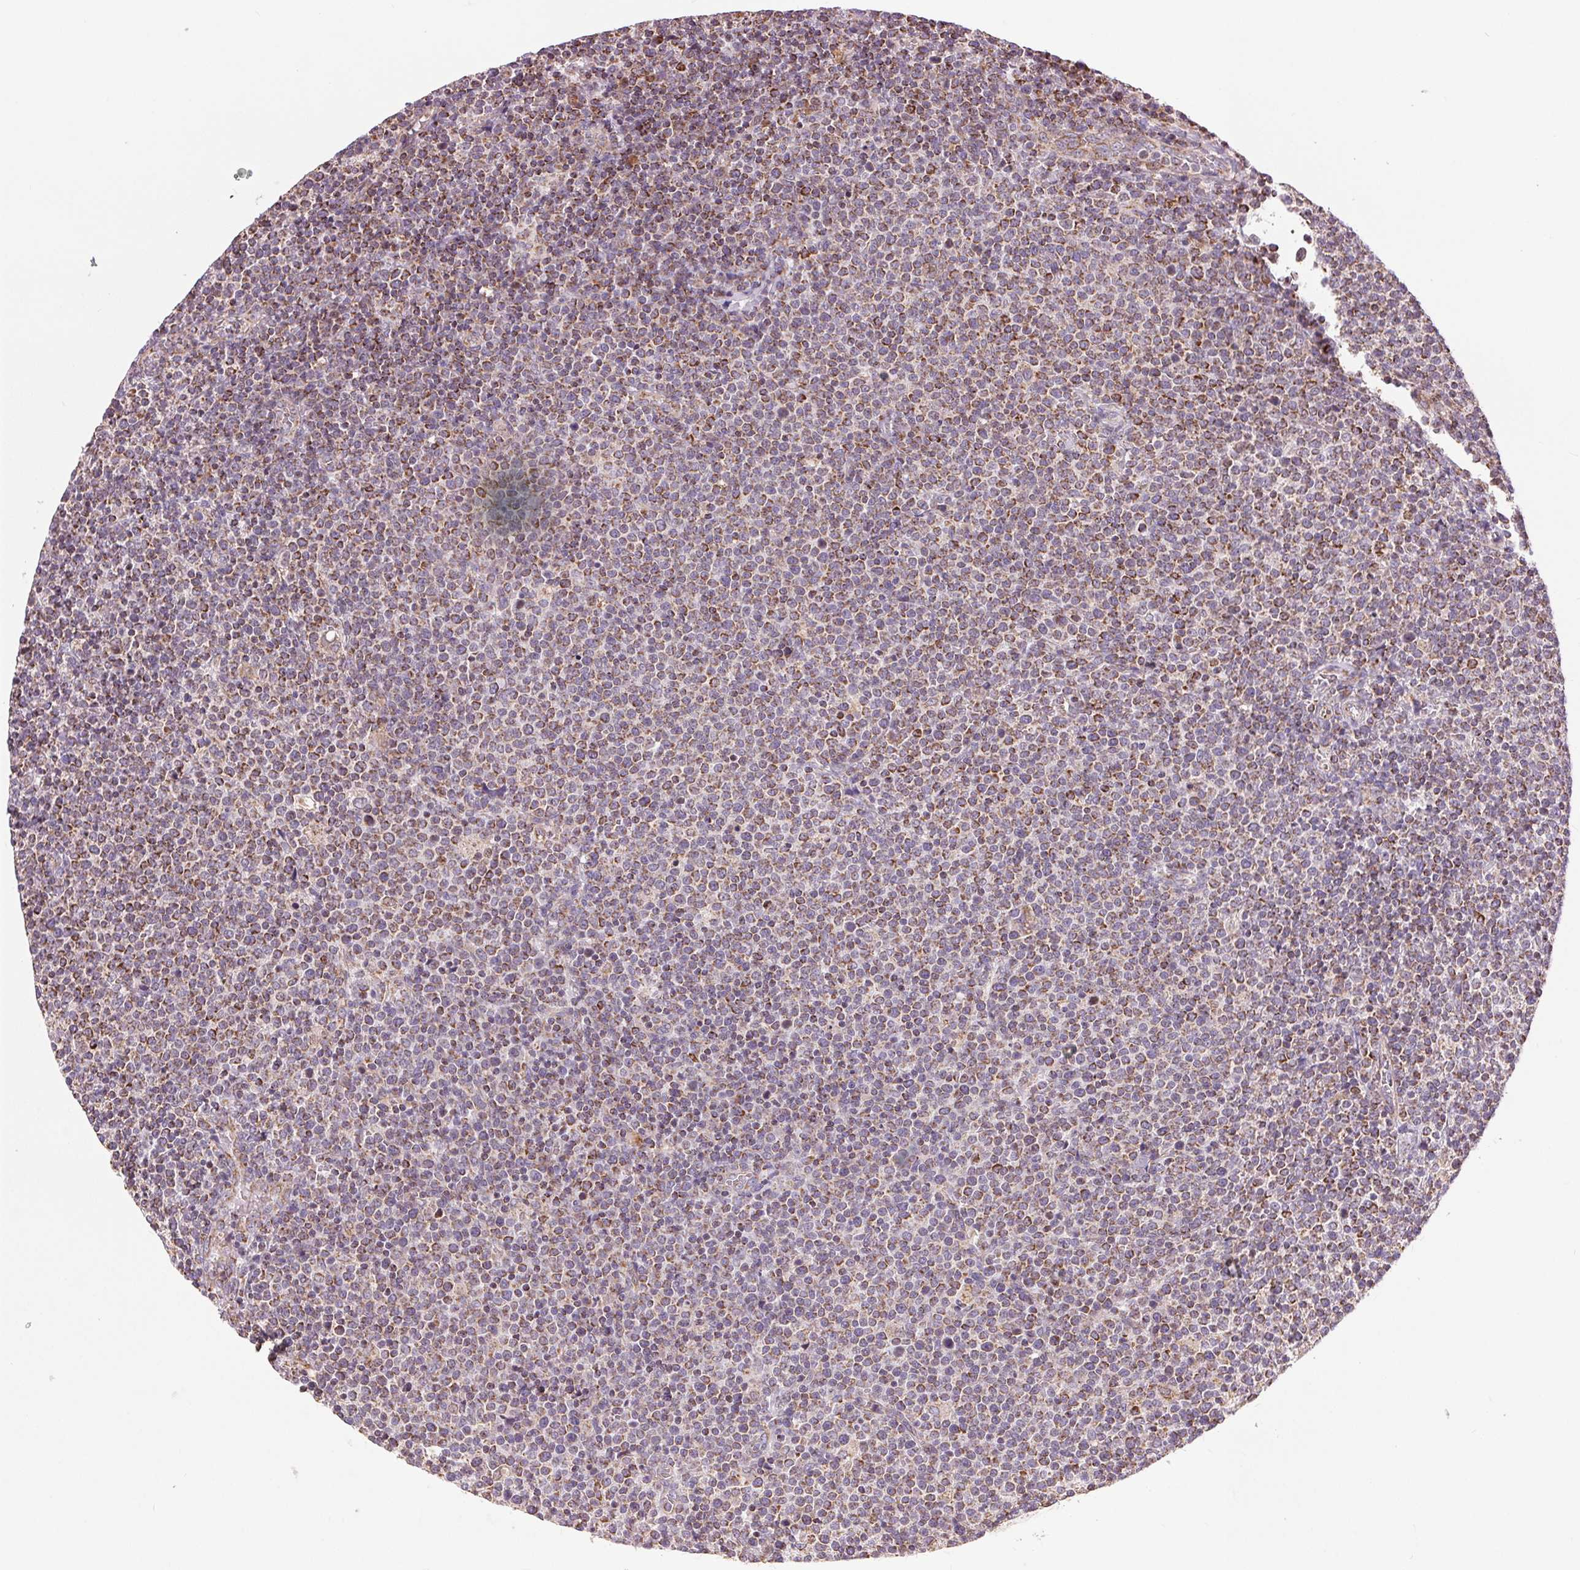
{"staining": {"intensity": "moderate", "quantity": ">75%", "location": "cytoplasmic/membranous"}, "tissue": "lymphoma", "cell_type": "Tumor cells", "image_type": "cancer", "snomed": [{"axis": "morphology", "description": "Malignant lymphoma, non-Hodgkin's type, High grade"}, {"axis": "topography", "description": "Lymph node"}], "caption": "About >75% of tumor cells in human lymphoma exhibit moderate cytoplasmic/membranous protein staining as visualized by brown immunohistochemical staining.", "gene": "DGUOK", "patient": {"sex": "male", "age": 61}}